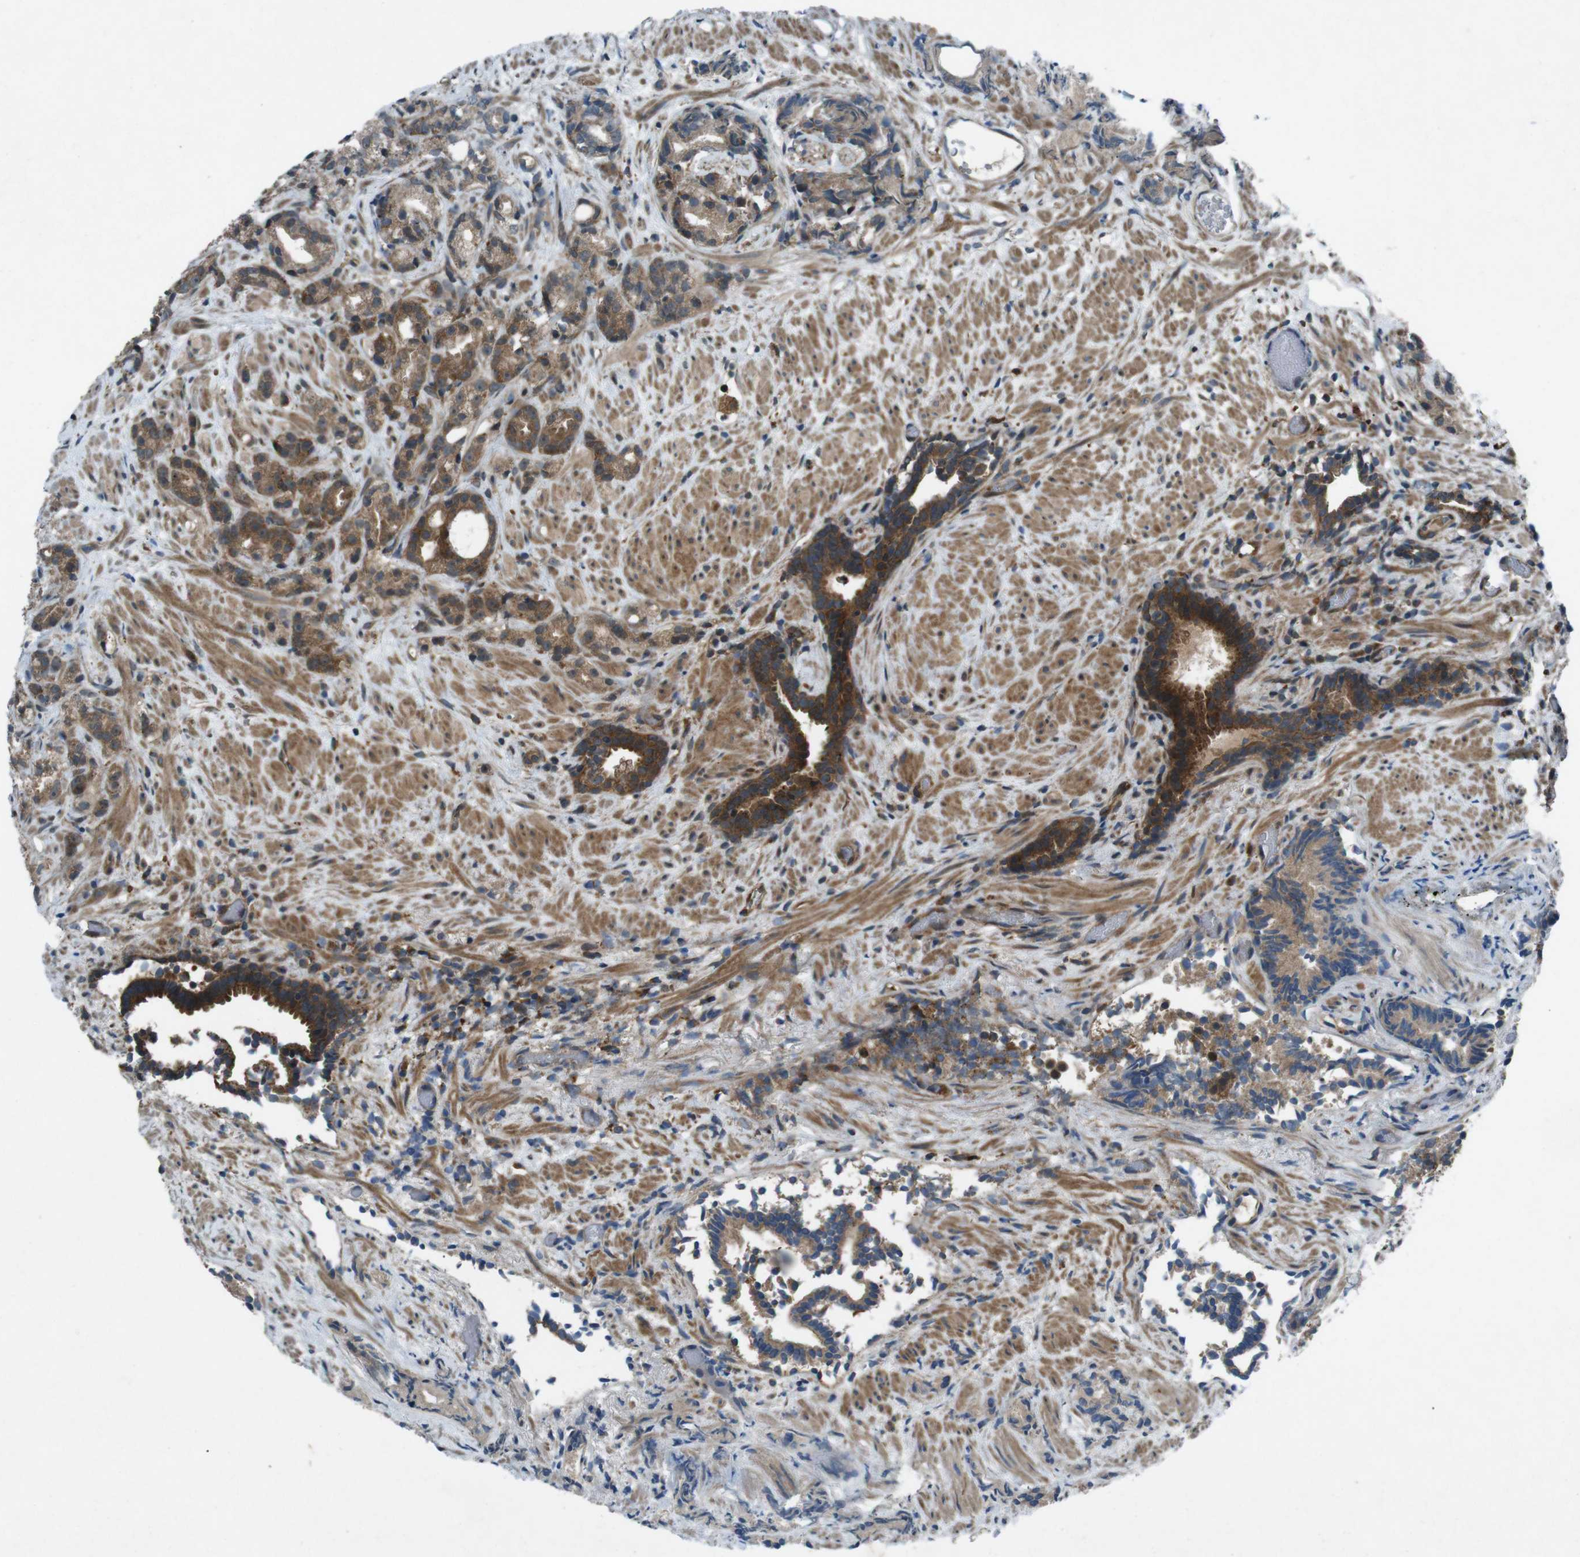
{"staining": {"intensity": "moderate", "quantity": ">75%", "location": "cytoplasmic/membranous"}, "tissue": "prostate cancer", "cell_type": "Tumor cells", "image_type": "cancer", "snomed": [{"axis": "morphology", "description": "Adenocarcinoma, Low grade"}, {"axis": "topography", "description": "Prostate"}], "caption": "Protein expression analysis of adenocarcinoma (low-grade) (prostate) shows moderate cytoplasmic/membranous positivity in about >75% of tumor cells. (brown staining indicates protein expression, while blue staining denotes nuclei).", "gene": "SLC27A4", "patient": {"sex": "male", "age": 89}}